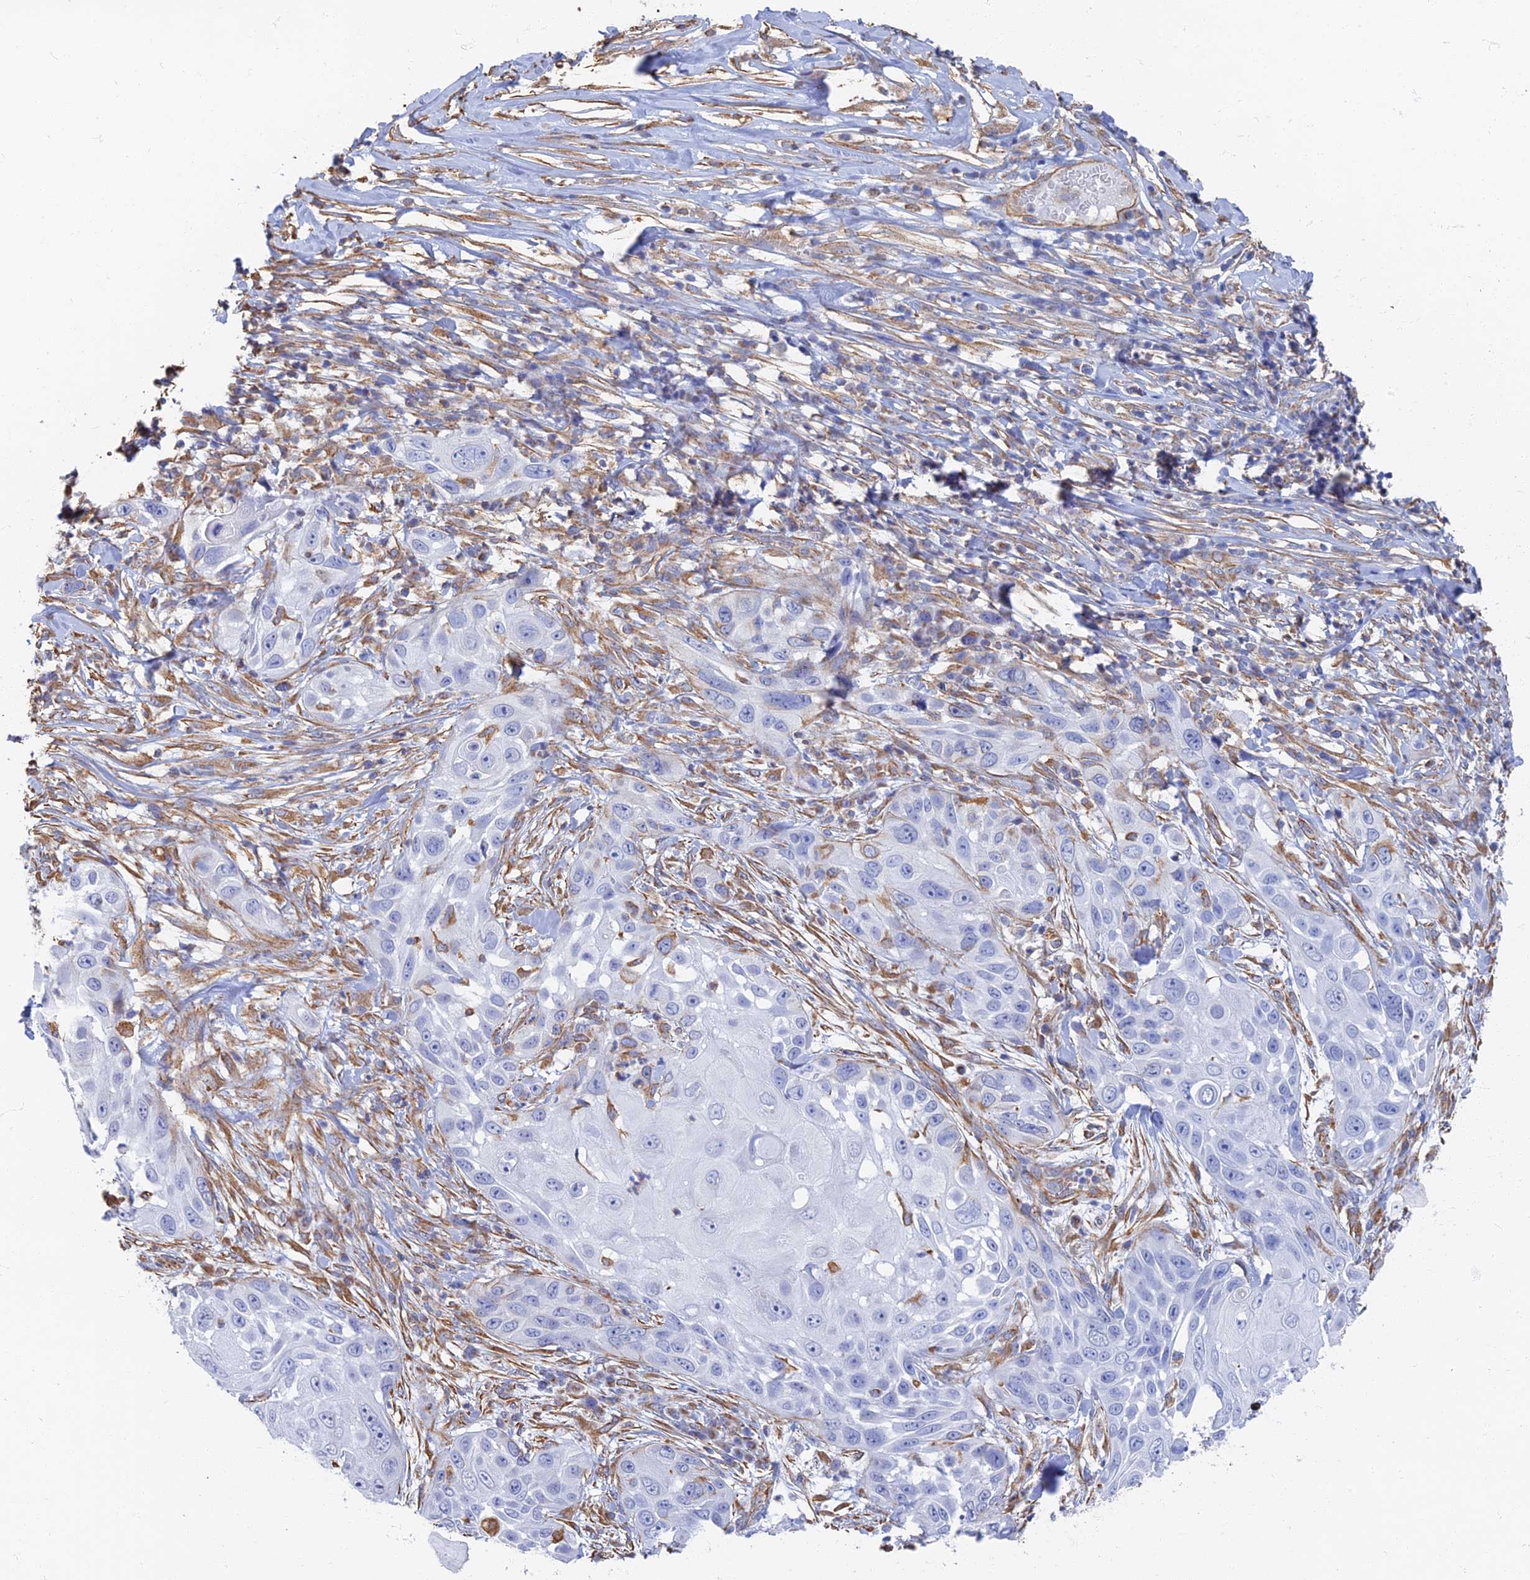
{"staining": {"intensity": "negative", "quantity": "none", "location": "none"}, "tissue": "skin cancer", "cell_type": "Tumor cells", "image_type": "cancer", "snomed": [{"axis": "morphology", "description": "Squamous cell carcinoma, NOS"}, {"axis": "topography", "description": "Skin"}], "caption": "Tumor cells are negative for brown protein staining in squamous cell carcinoma (skin). (Immunohistochemistry (ihc), brightfield microscopy, high magnification).", "gene": "RMC1", "patient": {"sex": "female", "age": 44}}